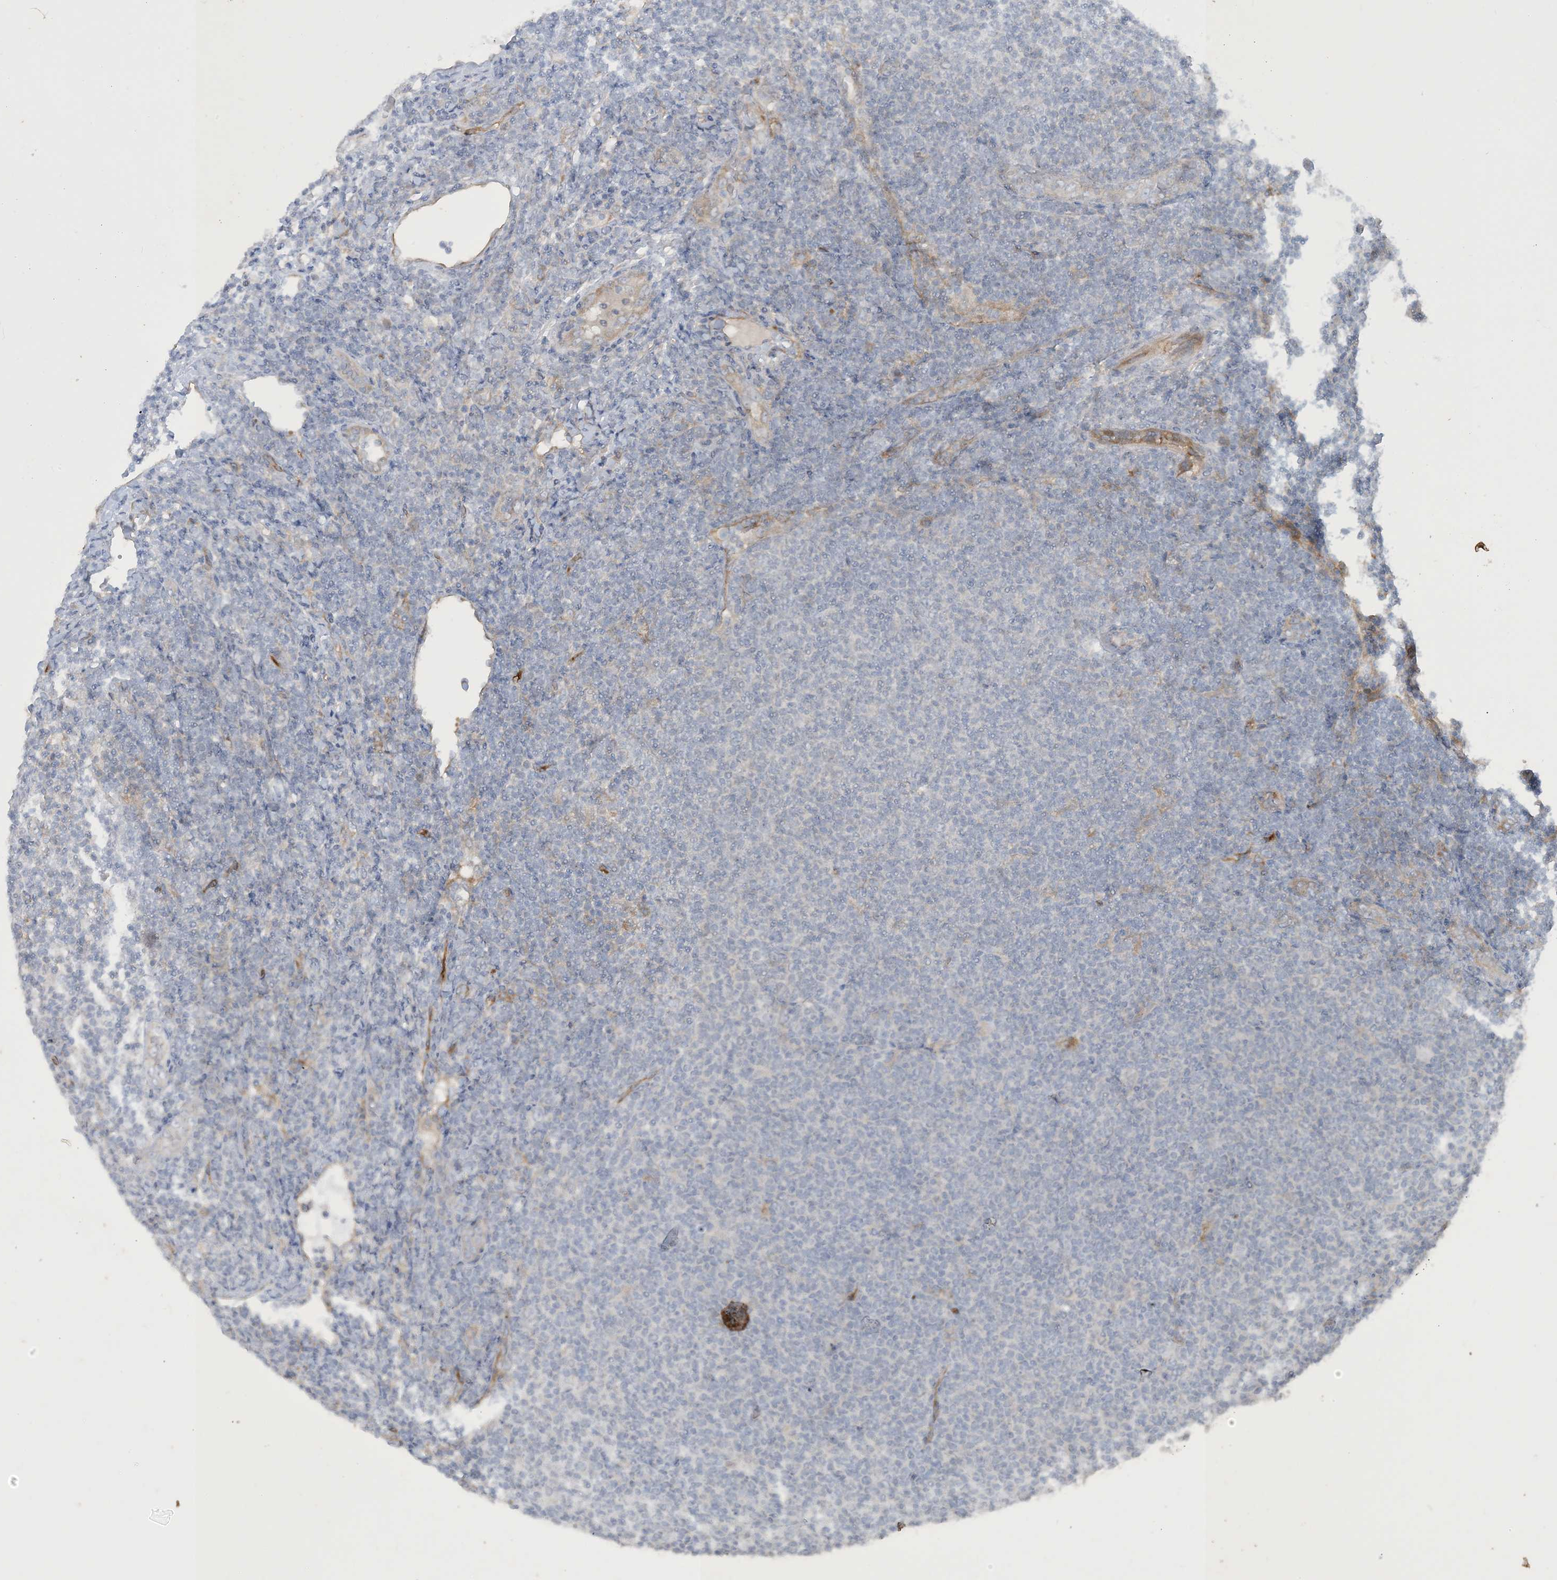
{"staining": {"intensity": "negative", "quantity": "none", "location": "none"}, "tissue": "lymphoma", "cell_type": "Tumor cells", "image_type": "cancer", "snomed": [{"axis": "morphology", "description": "Malignant lymphoma, non-Hodgkin's type, Low grade"}, {"axis": "topography", "description": "Lymph node"}], "caption": "DAB (3,3'-diaminobenzidine) immunohistochemical staining of low-grade malignant lymphoma, non-Hodgkin's type reveals no significant expression in tumor cells.", "gene": "CDS1", "patient": {"sex": "male", "age": 66}}